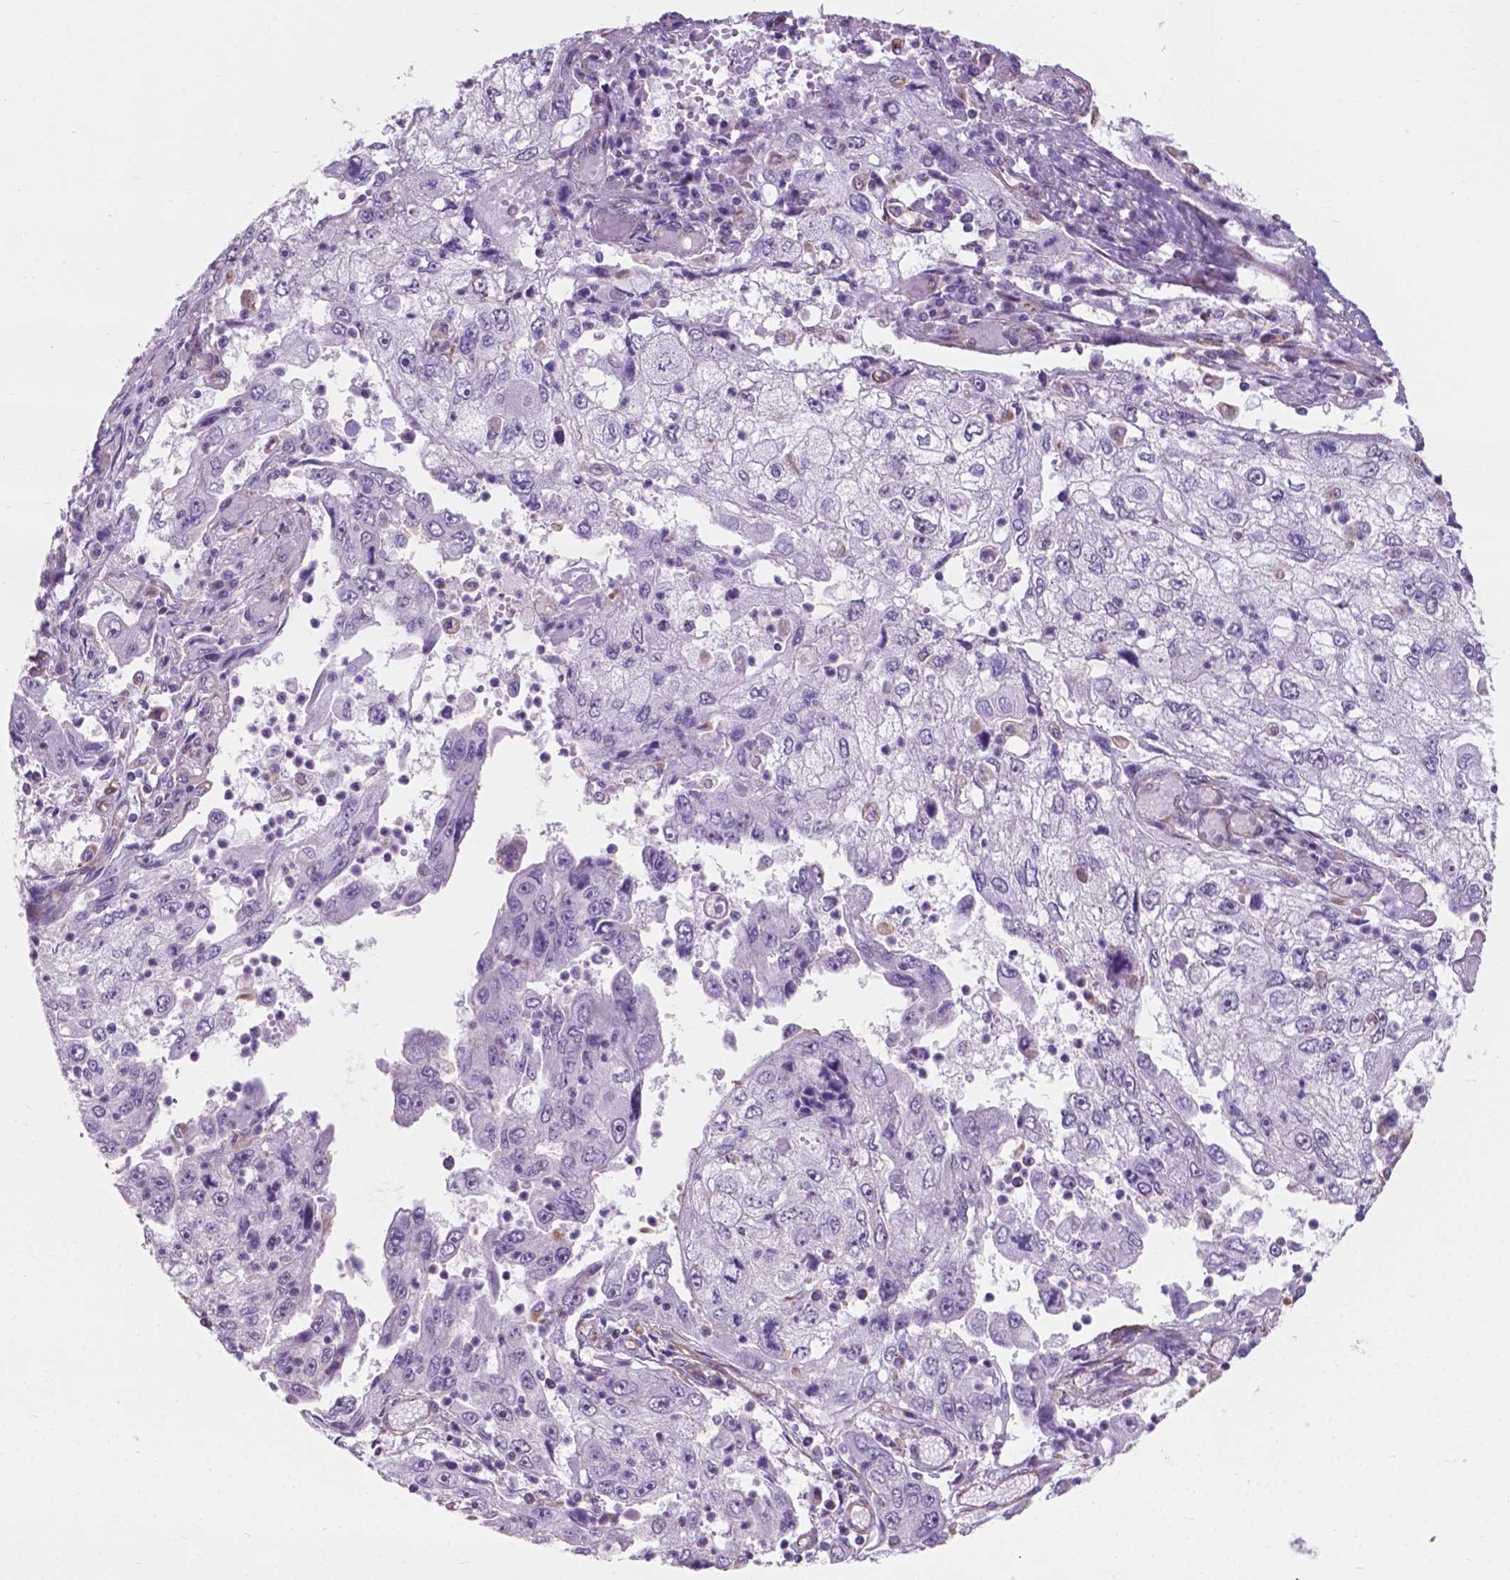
{"staining": {"intensity": "negative", "quantity": "none", "location": "none"}, "tissue": "cervical cancer", "cell_type": "Tumor cells", "image_type": "cancer", "snomed": [{"axis": "morphology", "description": "Squamous cell carcinoma, NOS"}, {"axis": "topography", "description": "Cervix"}], "caption": "This is a histopathology image of immunohistochemistry staining of squamous cell carcinoma (cervical), which shows no expression in tumor cells.", "gene": "AMOT", "patient": {"sex": "female", "age": 36}}